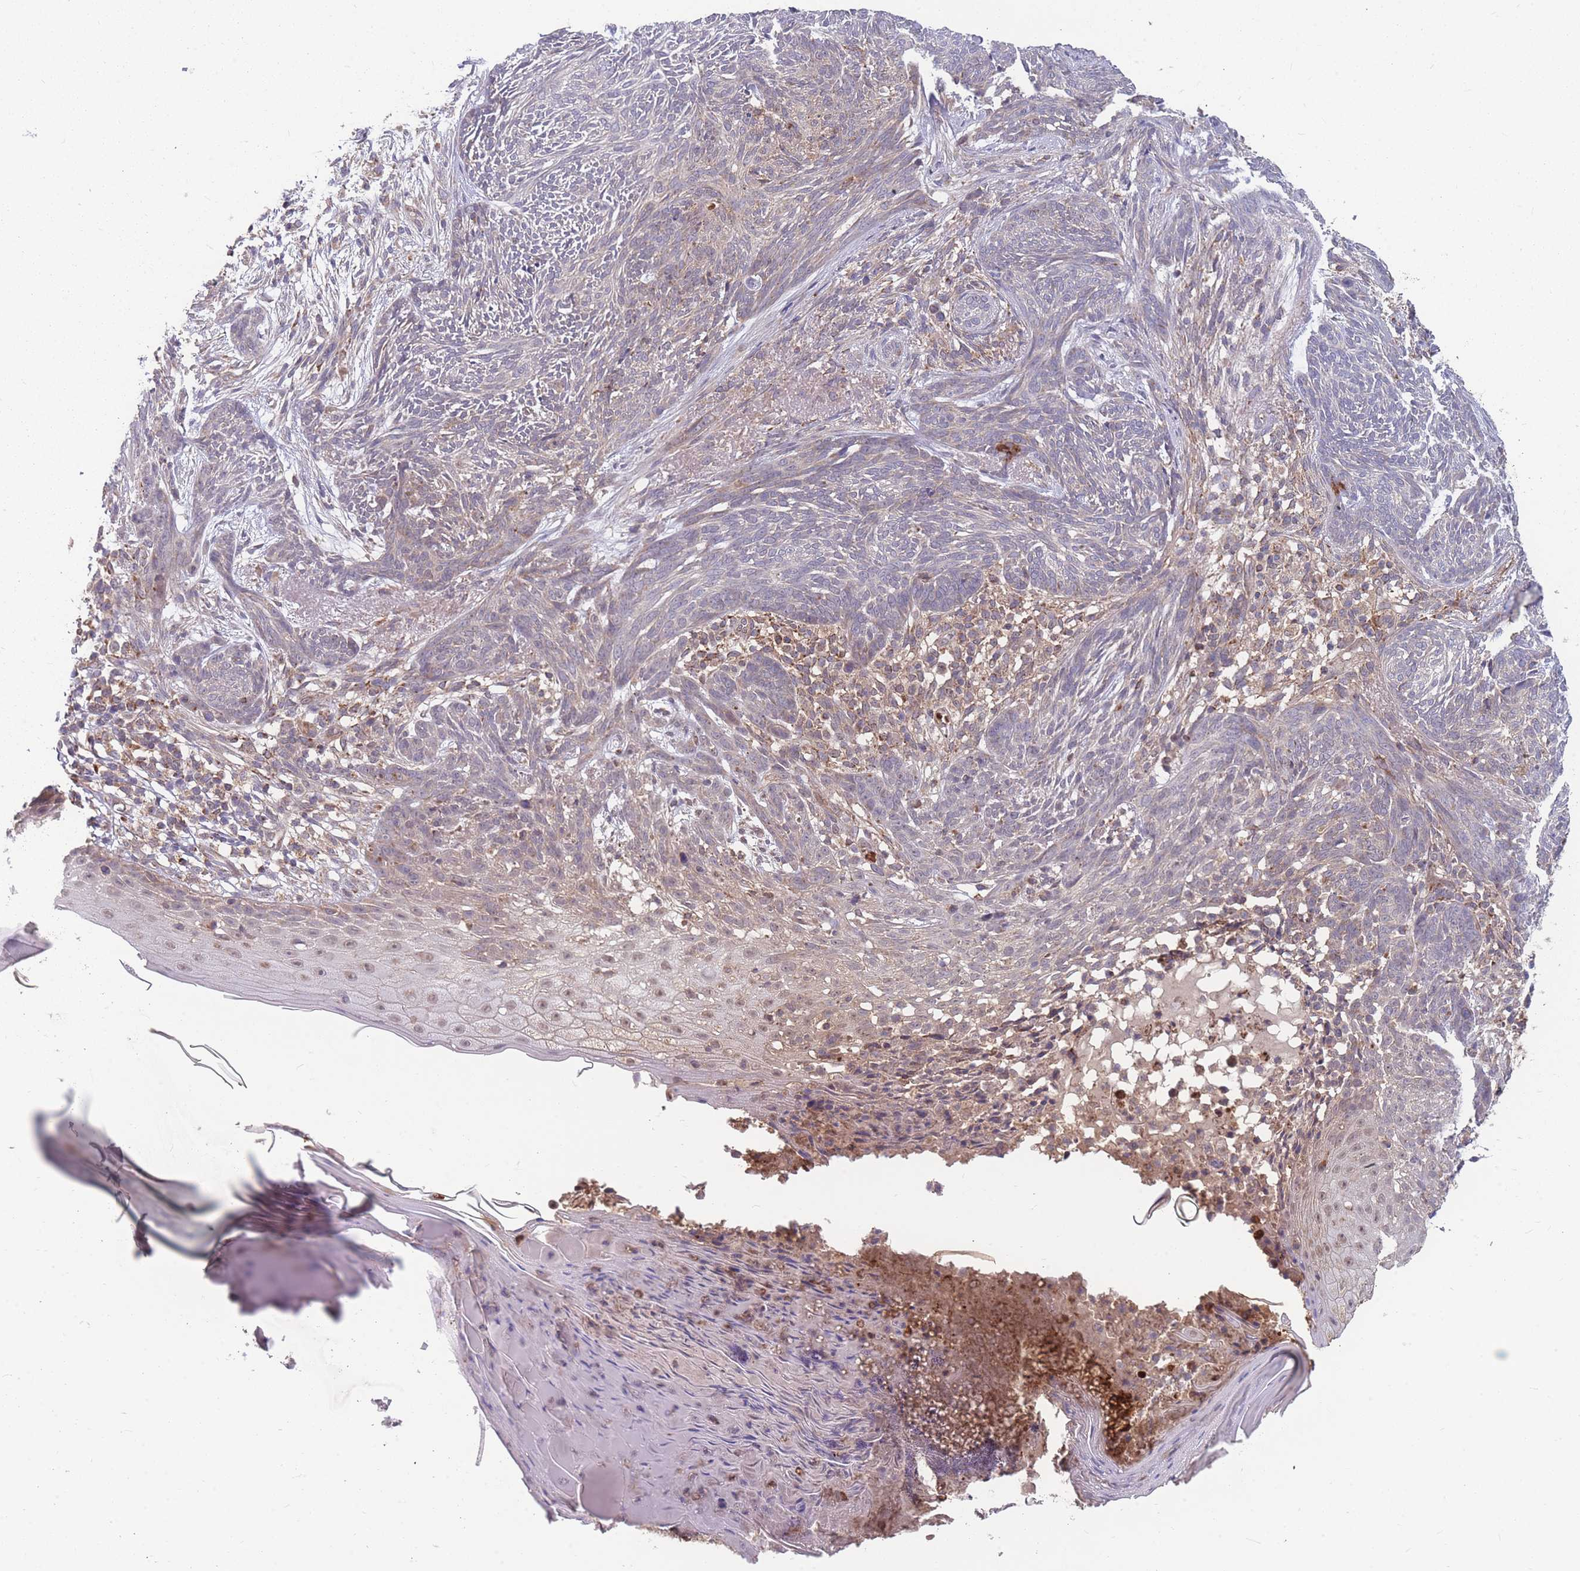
{"staining": {"intensity": "weak", "quantity": "<25%", "location": "cytoplasmic/membranous"}, "tissue": "skin cancer", "cell_type": "Tumor cells", "image_type": "cancer", "snomed": [{"axis": "morphology", "description": "Basal cell carcinoma"}, {"axis": "topography", "description": "Skin"}], "caption": "High magnification brightfield microscopy of skin basal cell carcinoma stained with DAB (3,3'-diaminobenzidine) (brown) and counterstained with hematoxylin (blue): tumor cells show no significant staining.", "gene": "SLC35B4", "patient": {"sex": "male", "age": 73}}